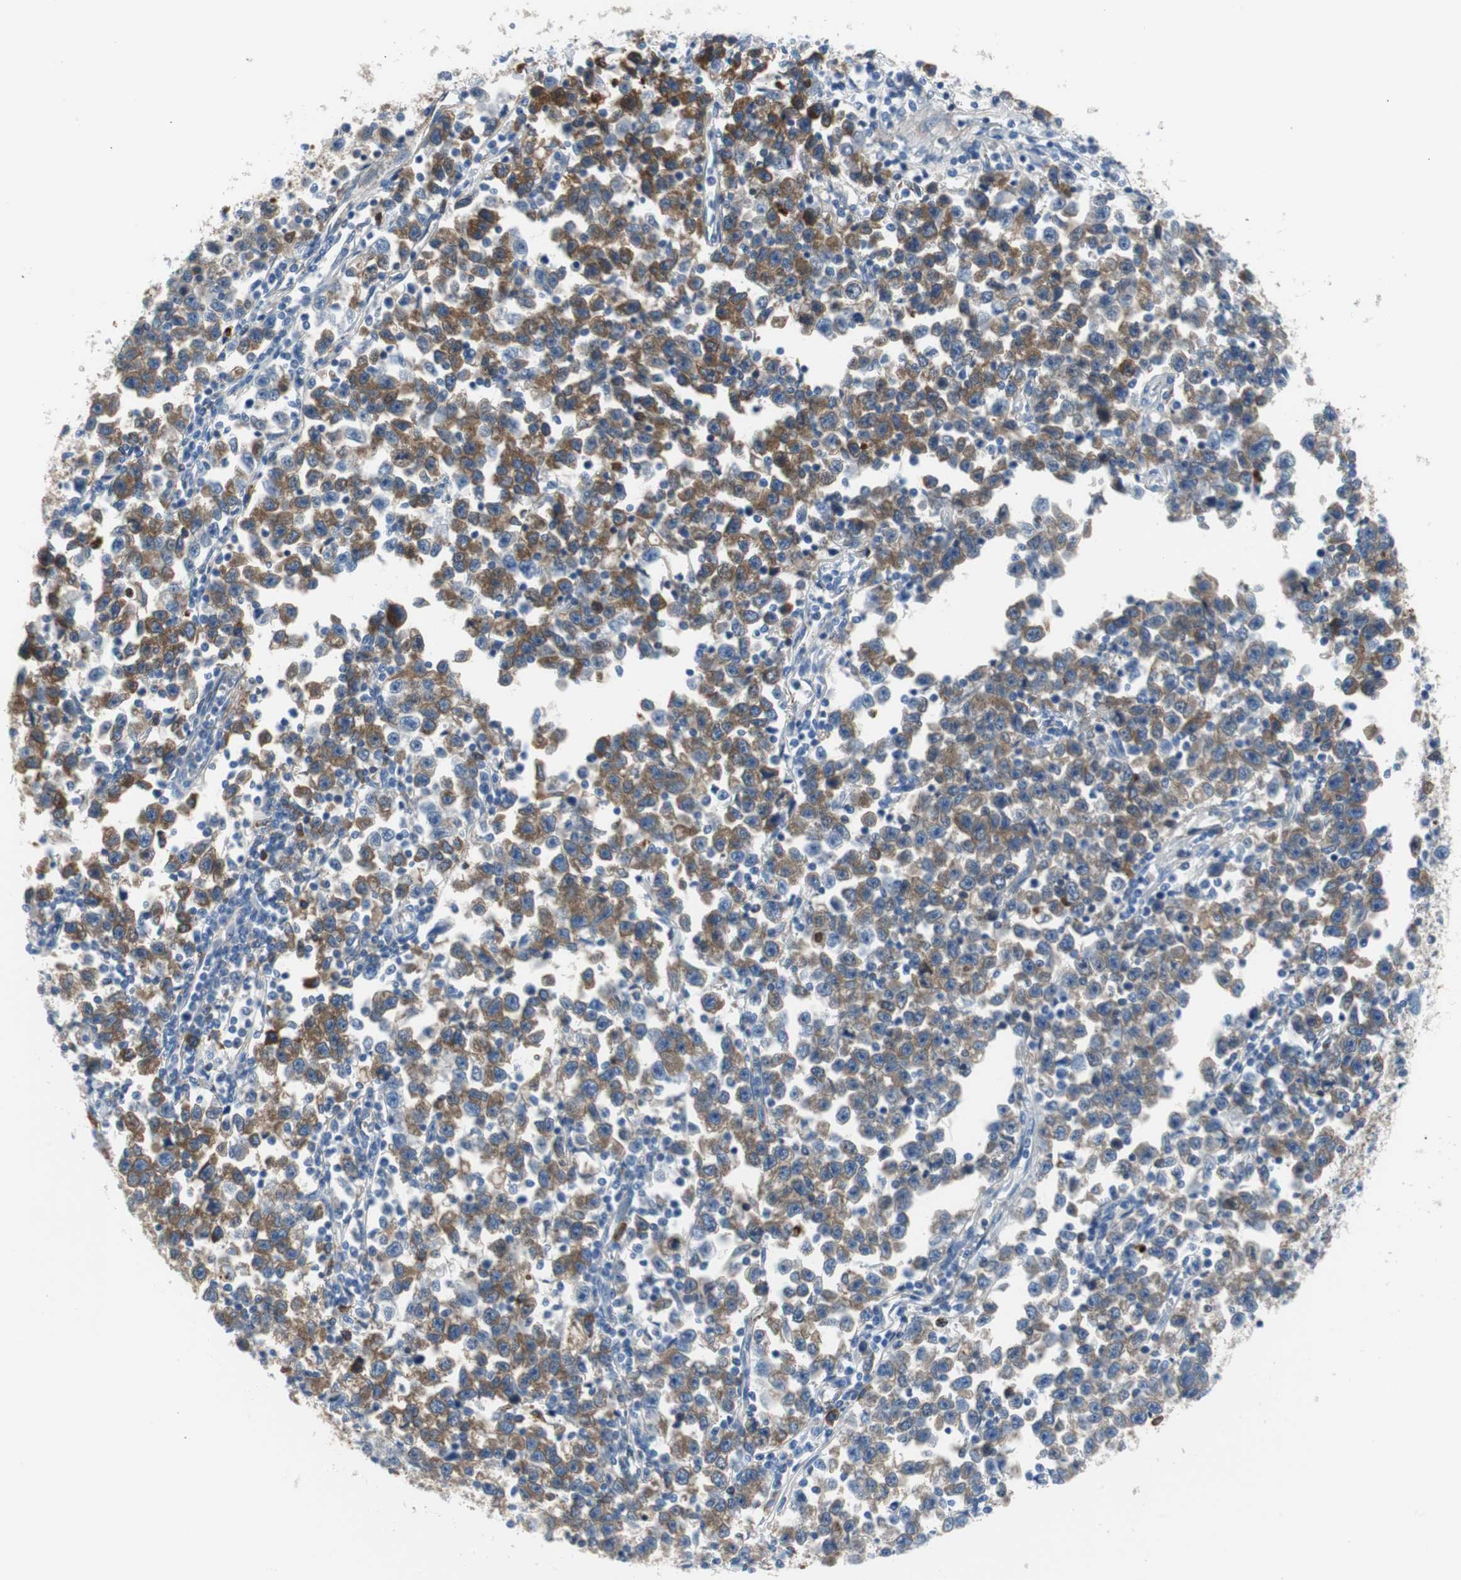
{"staining": {"intensity": "moderate", "quantity": "25%-75%", "location": "cytoplasmic/membranous"}, "tissue": "testis cancer", "cell_type": "Tumor cells", "image_type": "cancer", "snomed": [{"axis": "morphology", "description": "Seminoma, NOS"}, {"axis": "topography", "description": "Testis"}], "caption": "Protein expression analysis of human testis cancer (seminoma) reveals moderate cytoplasmic/membranous expression in approximately 25%-75% of tumor cells. Using DAB (brown) and hematoxylin (blue) stains, captured at high magnification using brightfield microscopy.", "gene": "APCS", "patient": {"sex": "male", "age": 43}}